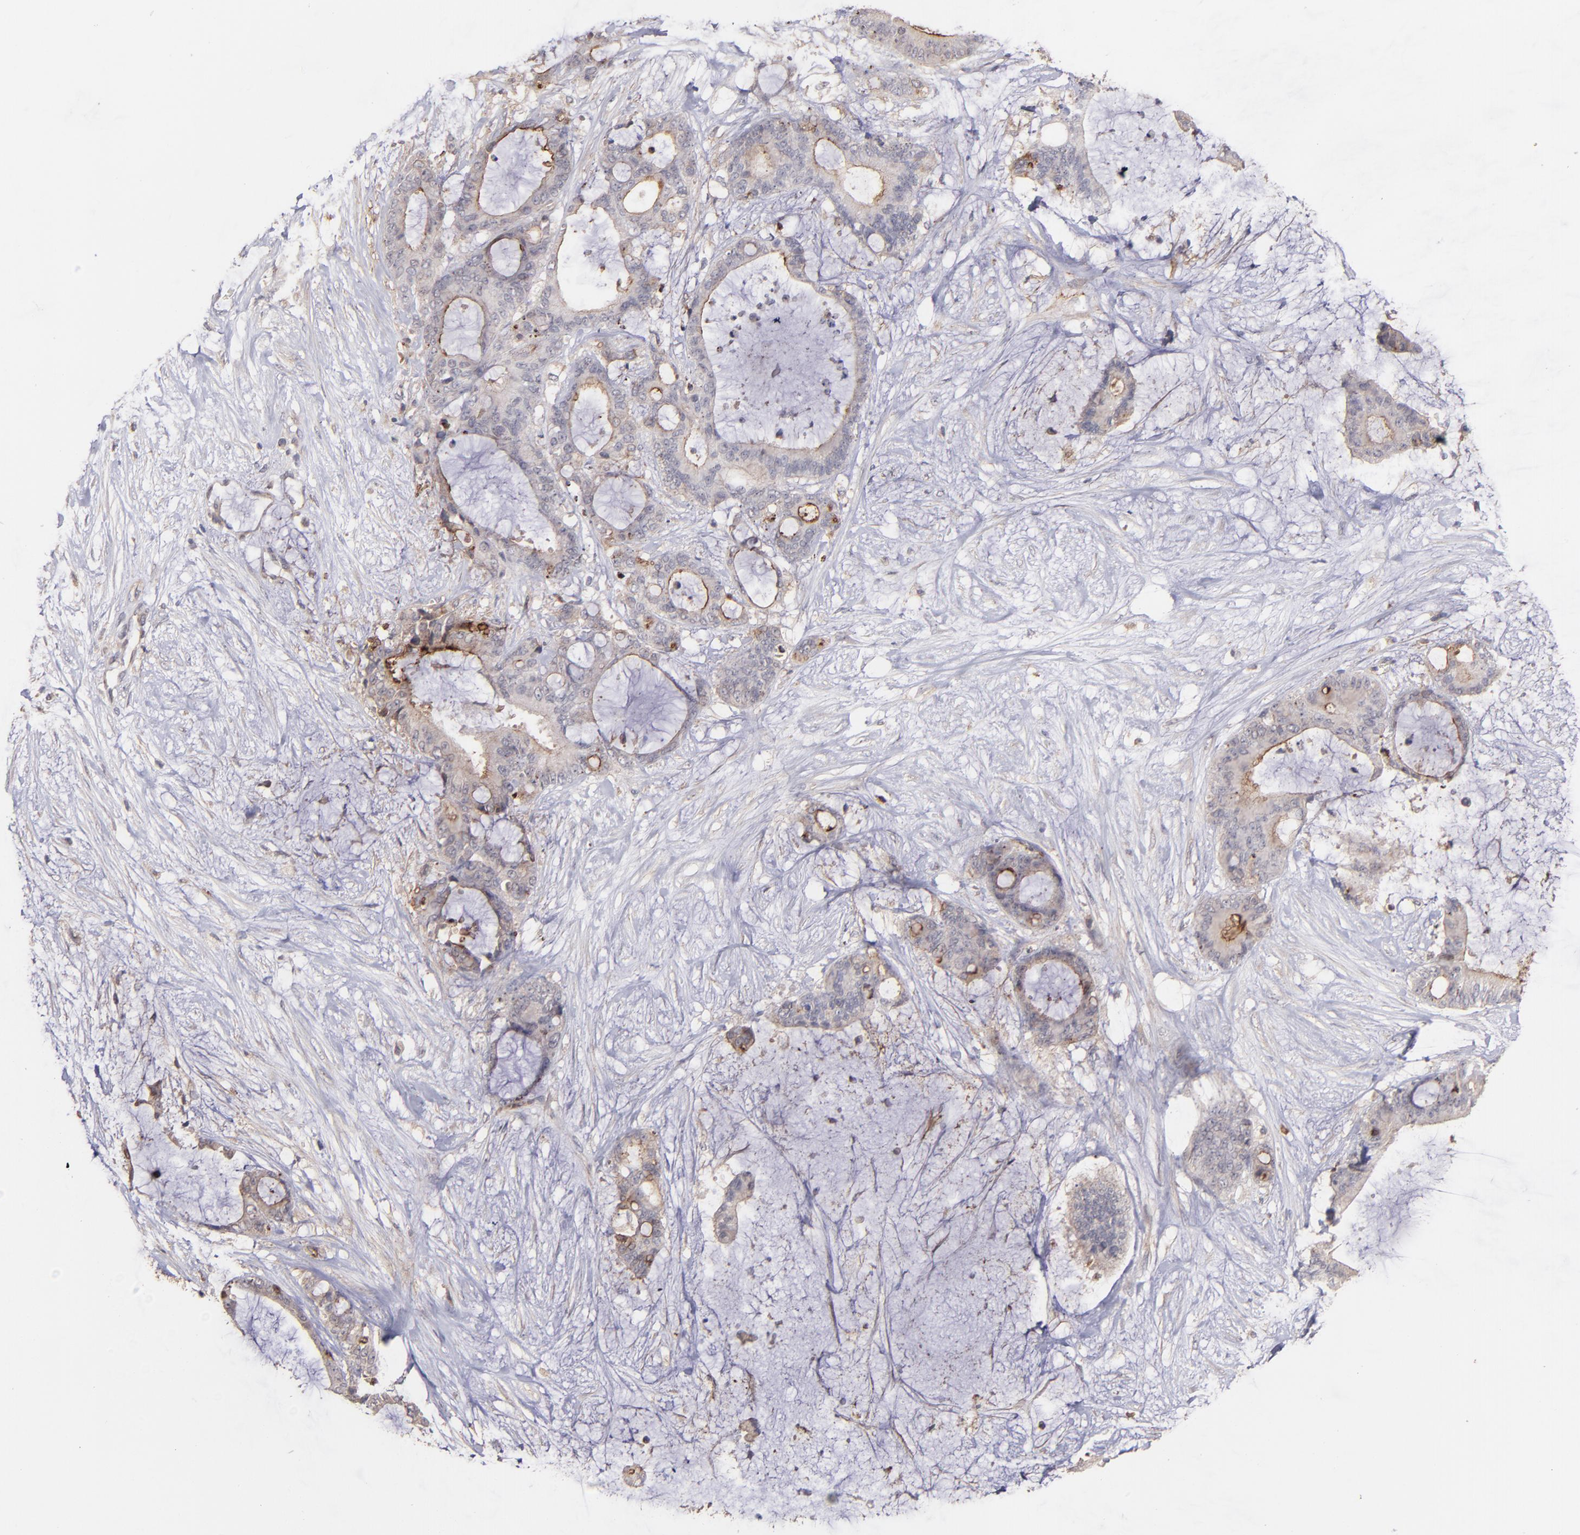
{"staining": {"intensity": "weak", "quantity": "<25%", "location": "cytoplasmic/membranous"}, "tissue": "liver cancer", "cell_type": "Tumor cells", "image_type": "cancer", "snomed": [{"axis": "morphology", "description": "Cholangiocarcinoma"}, {"axis": "topography", "description": "Liver"}], "caption": "Tumor cells show no significant expression in liver cancer.", "gene": "ICAM1", "patient": {"sex": "female", "age": 73}}